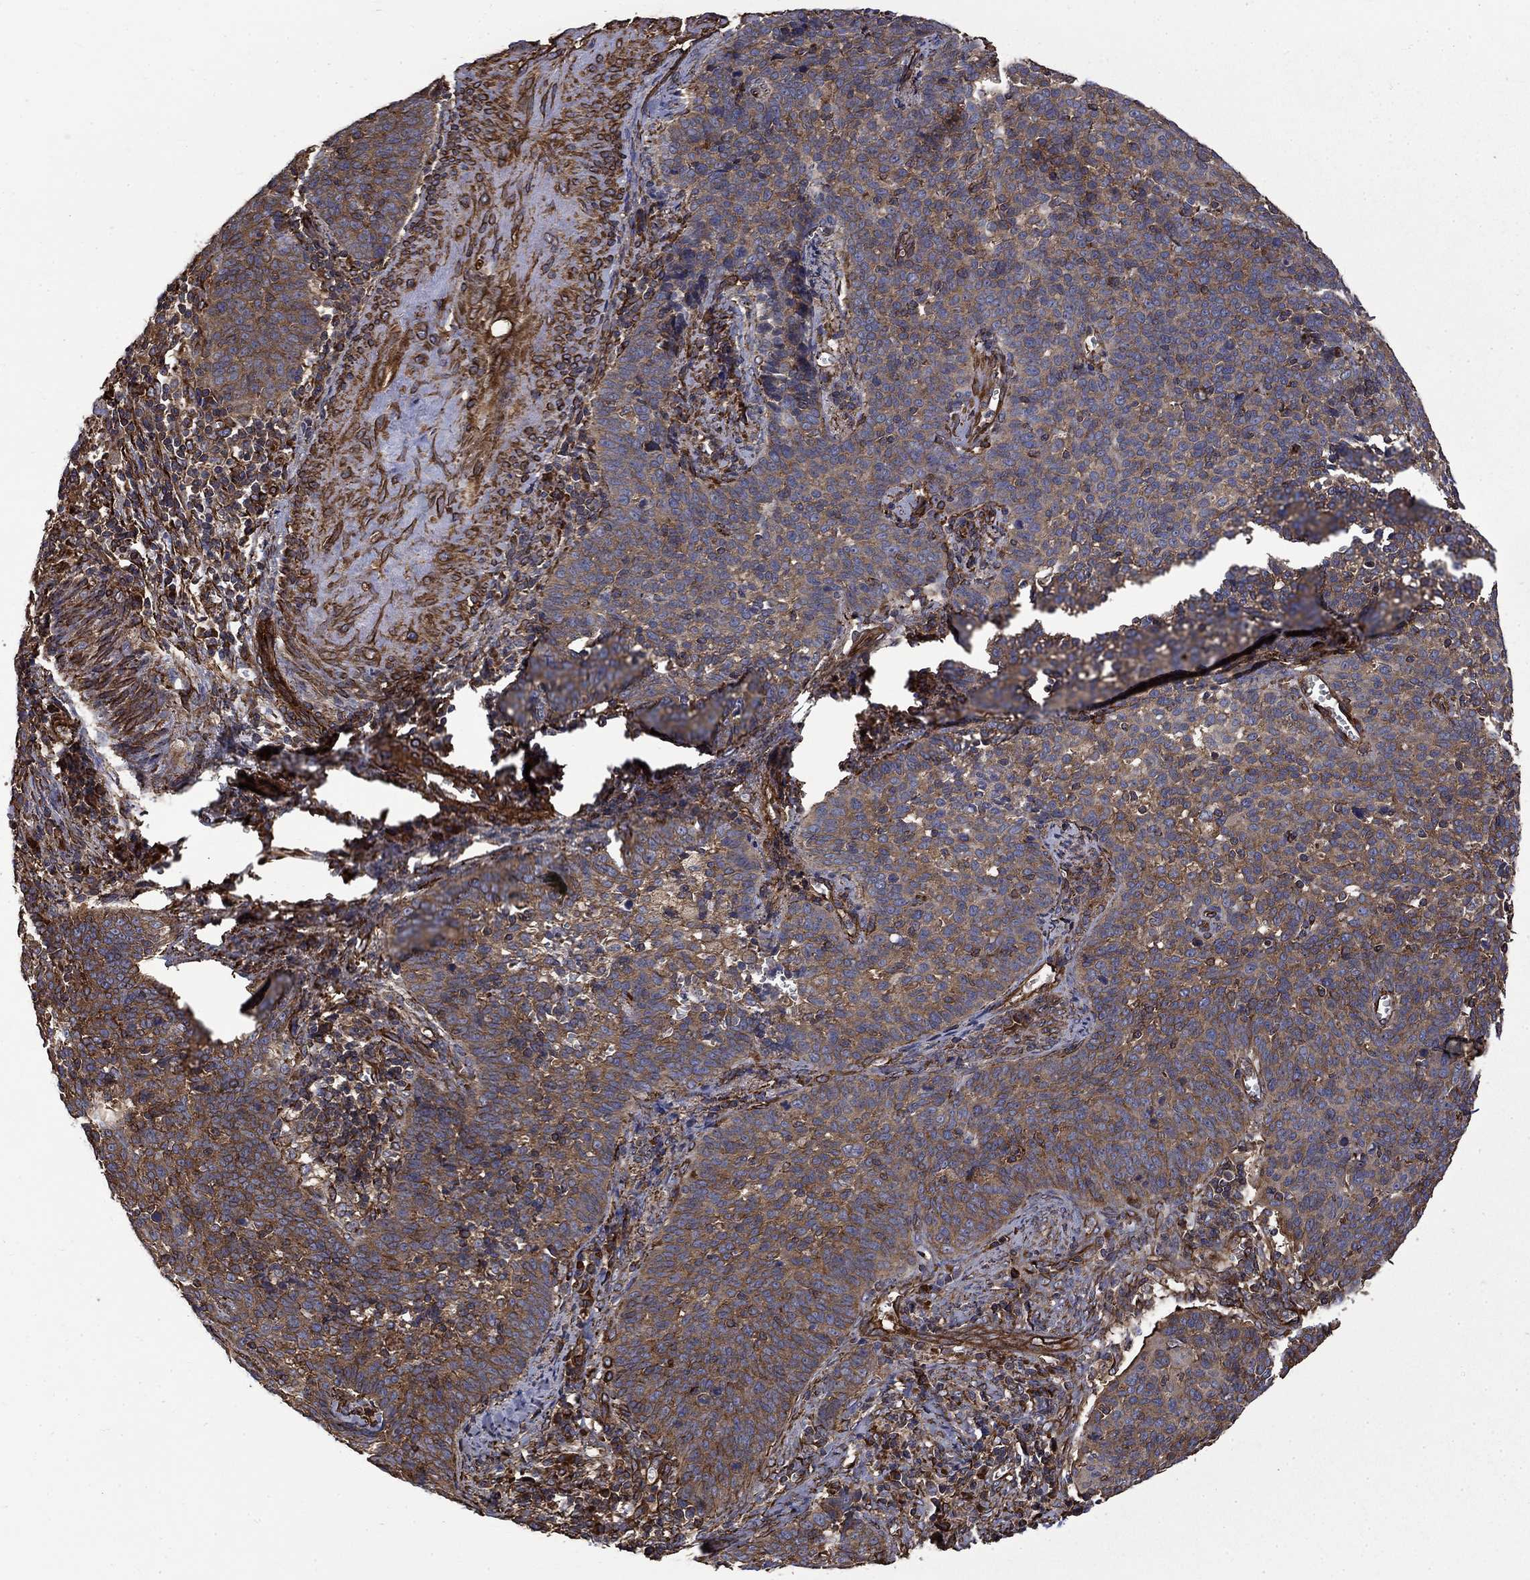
{"staining": {"intensity": "moderate", "quantity": ">75%", "location": "cytoplasmic/membranous"}, "tissue": "cervical cancer", "cell_type": "Tumor cells", "image_type": "cancer", "snomed": [{"axis": "morphology", "description": "Squamous cell carcinoma, NOS"}, {"axis": "topography", "description": "Cervix"}], "caption": "Immunohistochemical staining of cervical cancer (squamous cell carcinoma) exhibits medium levels of moderate cytoplasmic/membranous expression in about >75% of tumor cells. The staining is performed using DAB (3,3'-diaminobenzidine) brown chromogen to label protein expression. The nuclei are counter-stained blue using hematoxylin.", "gene": "CUTC", "patient": {"sex": "female", "age": 39}}